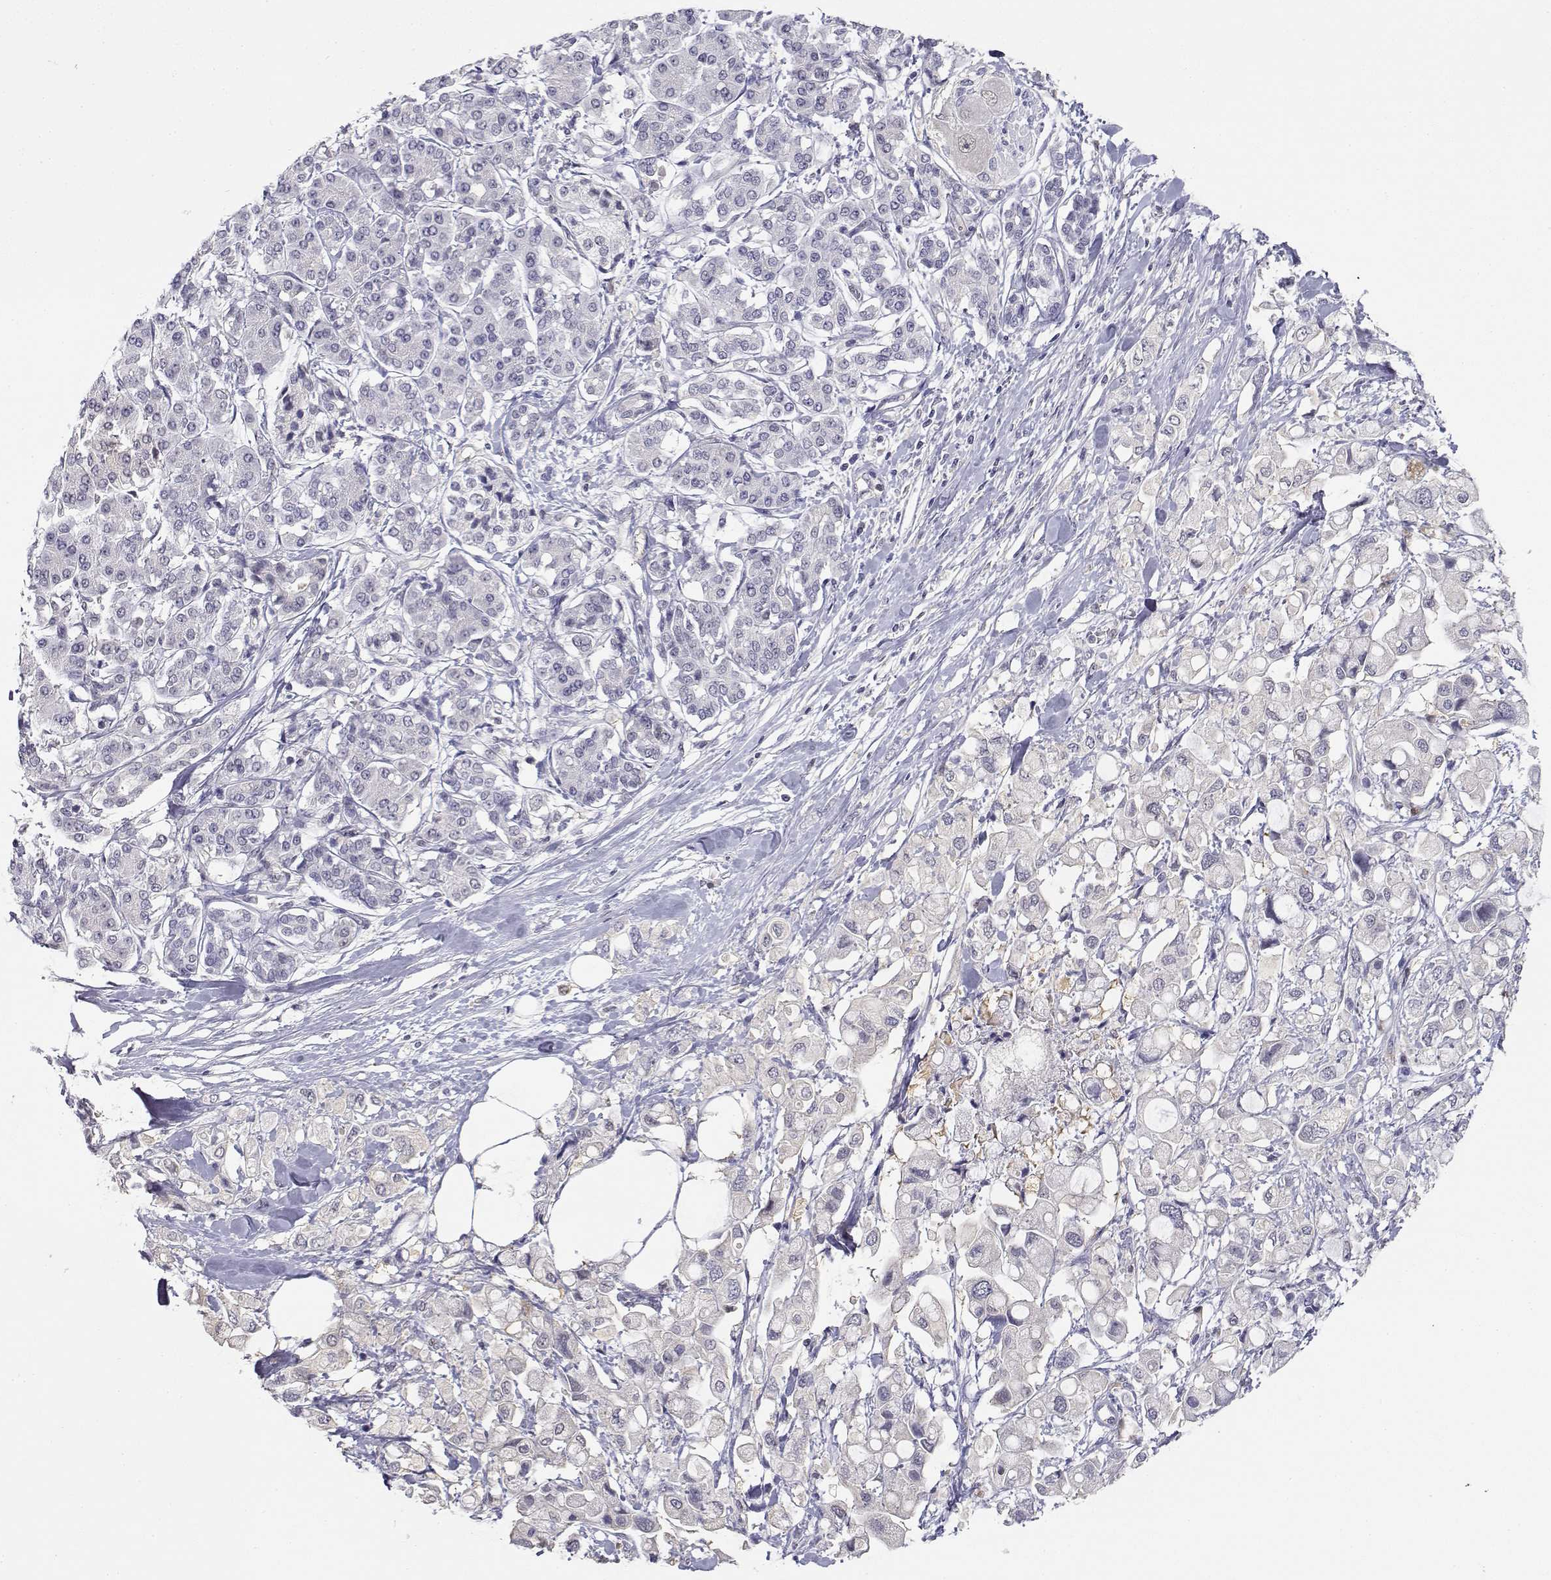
{"staining": {"intensity": "negative", "quantity": "none", "location": "none"}, "tissue": "pancreatic cancer", "cell_type": "Tumor cells", "image_type": "cancer", "snomed": [{"axis": "morphology", "description": "Adenocarcinoma, NOS"}, {"axis": "topography", "description": "Pancreas"}], "caption": "Photomicrograph shows no protein expression in tumor cells of adenocarcinoma (pancreatic) tissue.", "gene": "ADA", "patient": {"sex": "female", "age": 56}}